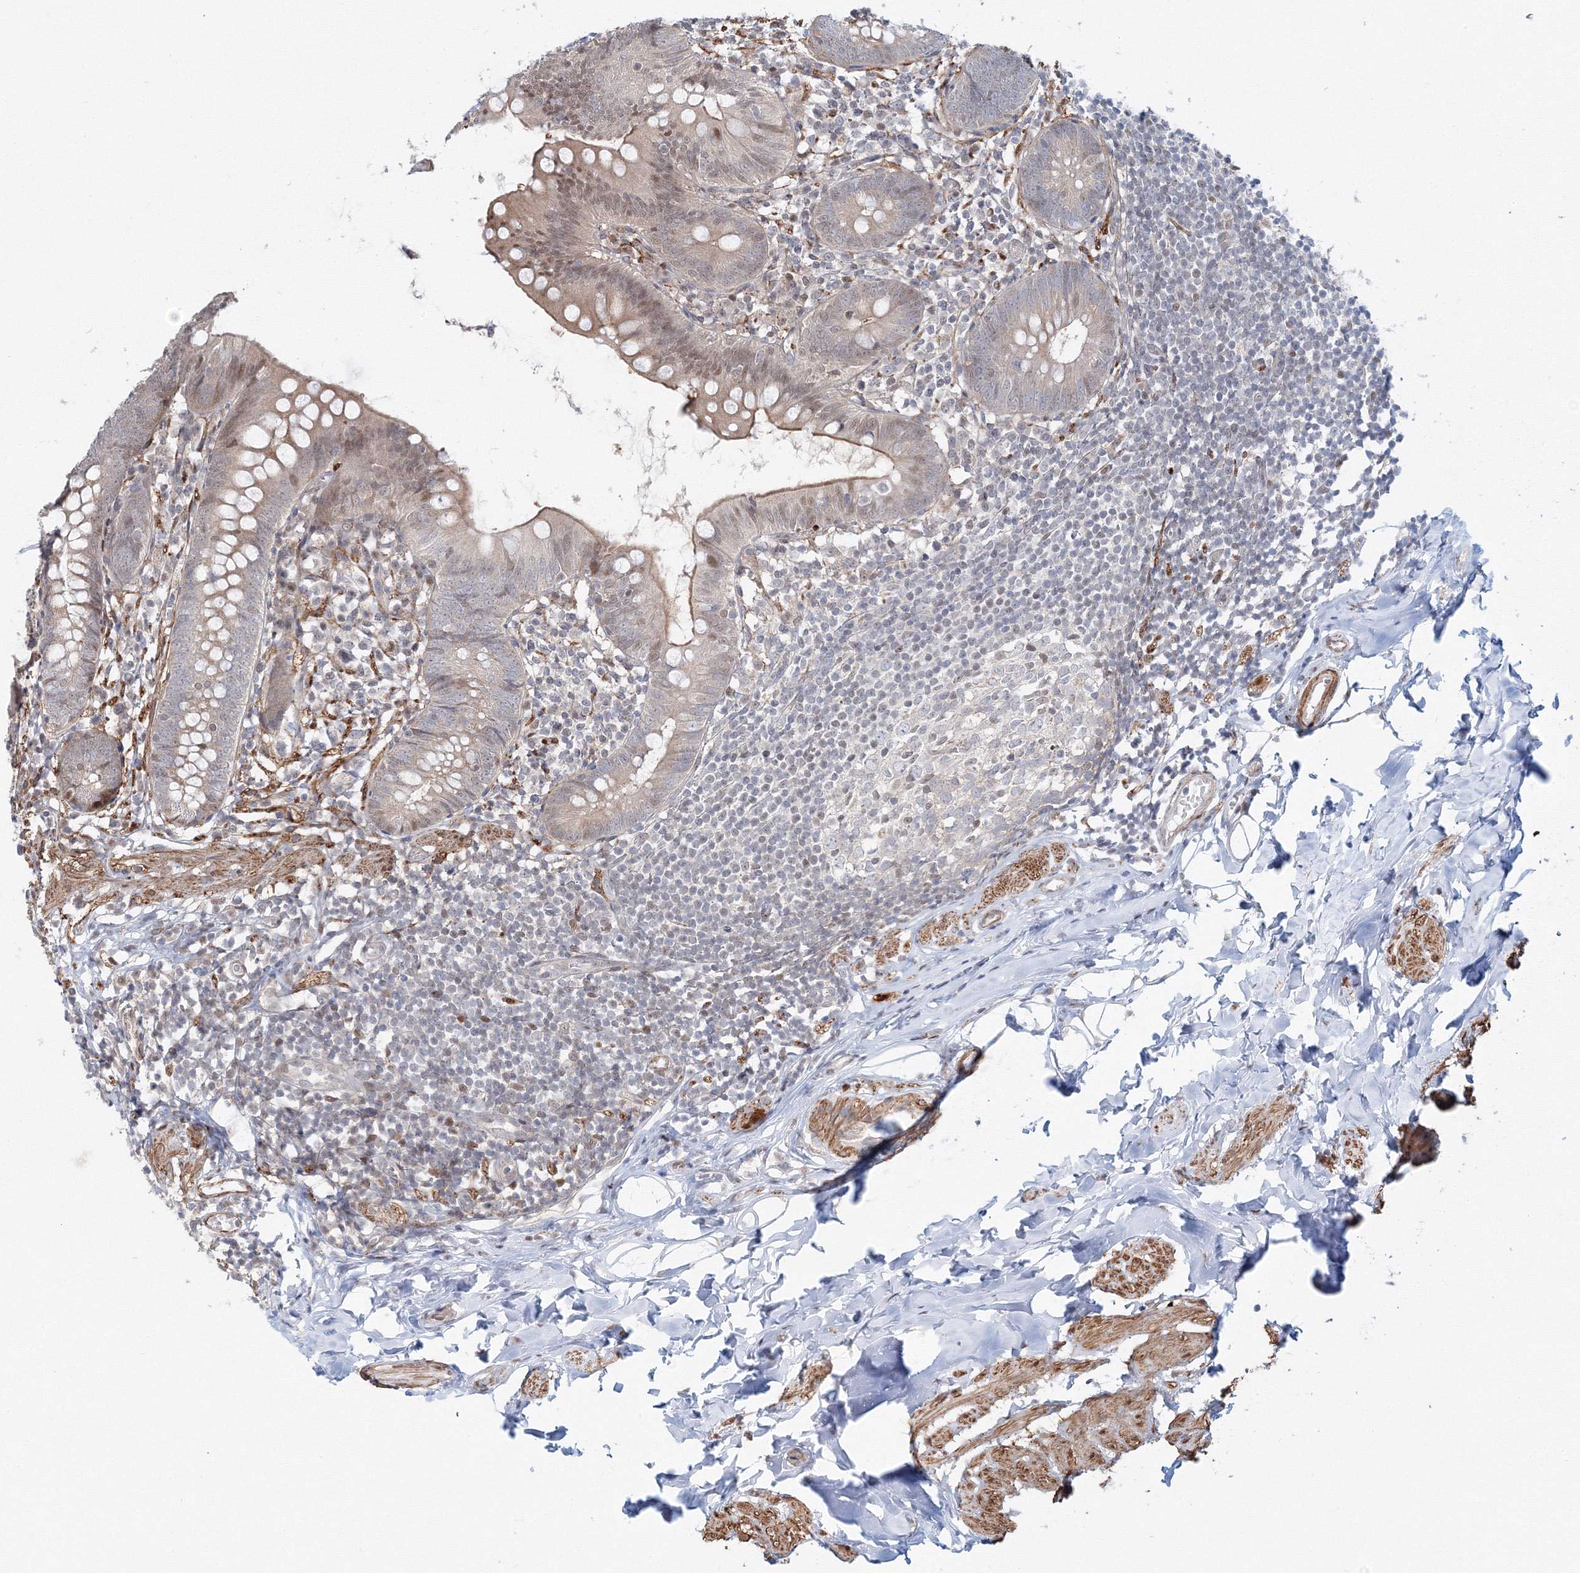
{"staining": {"intensity": "moderate", "quantity": "<25%", "location": "nuclear"}, "tissue": "appendix", "cell_type": "Glandular cells", "image_type": "normal", "snomed": [{"axis": "morphology", "description": "Normal tissue, NOS"}, {"axis": "topography", "description": "Appendix"}], "caption": "Immunohistochemical staining of unremarkable appendix demonstrates moderate nuclear protein positivity in about <25% of glandular cells. The staining was performed using DAB to visualize the protein expression in brown, while the nuclei were stained in blue with hematoxylin (Magnification: 20x).", "gene": "ARHGAP21", "patient": {"sex": "female", "age": 62}}